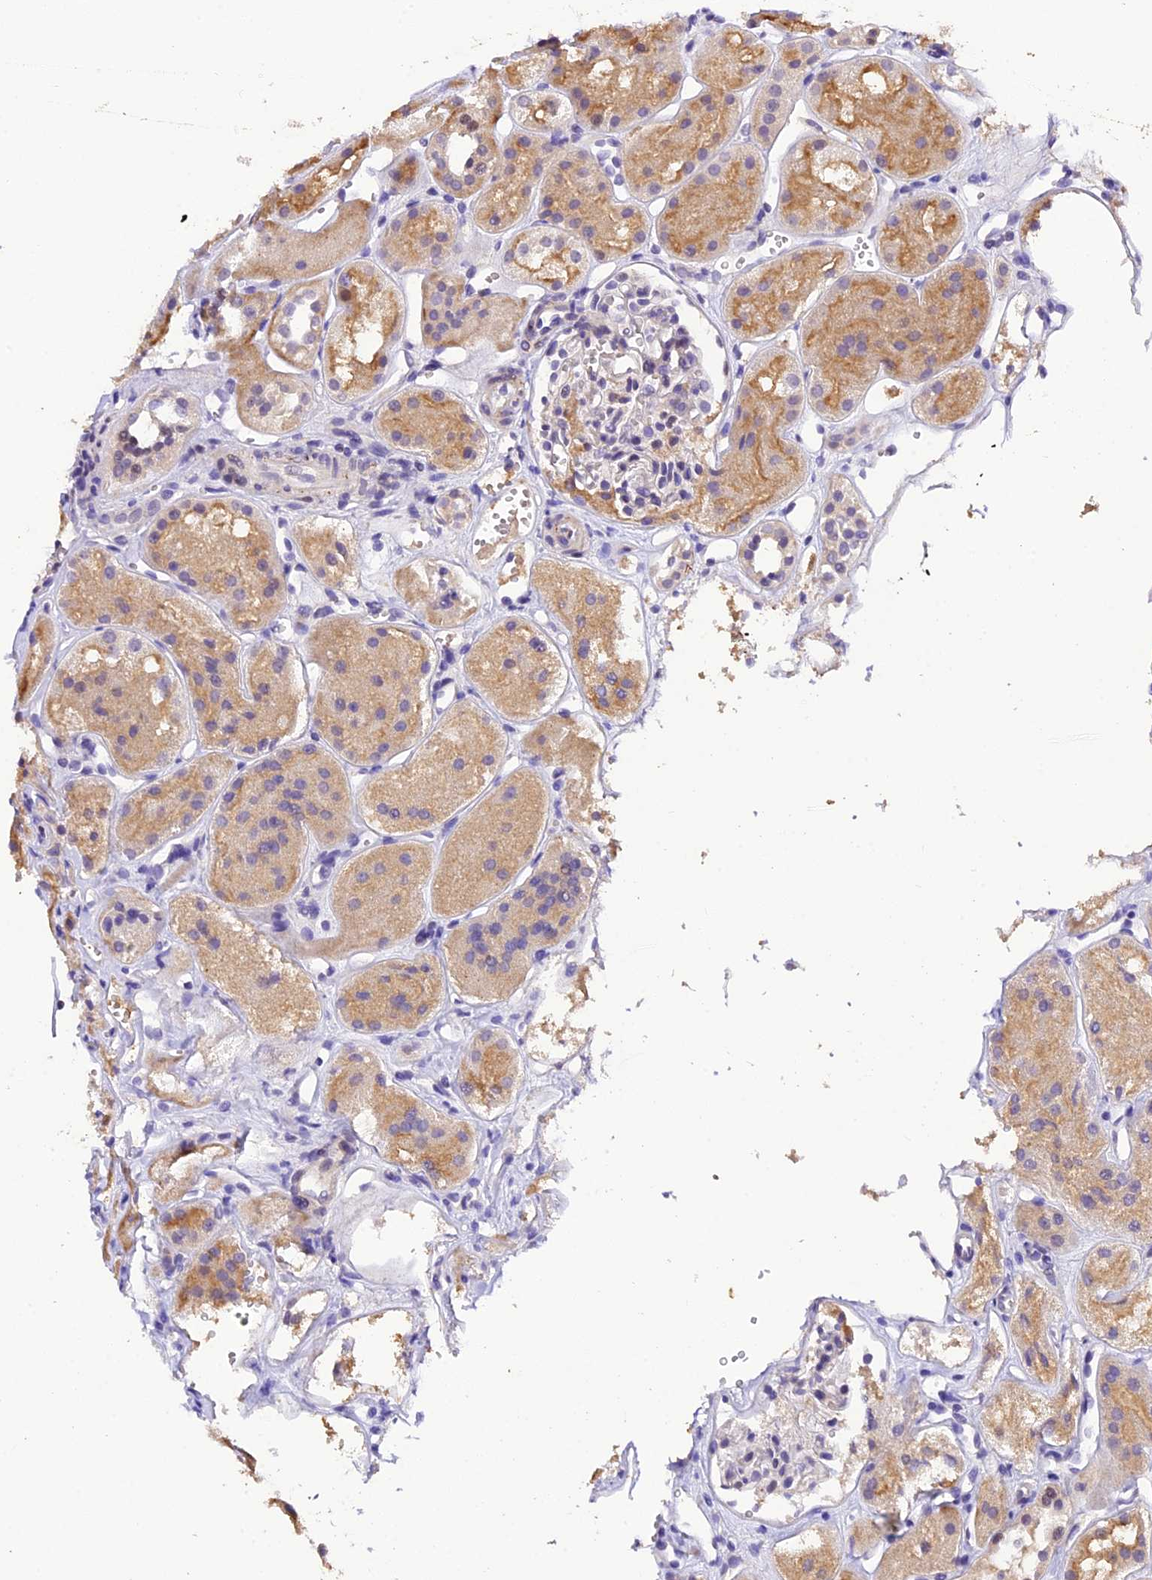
{"staining": {"intensity": "negative", "quantity": "none", "location": "none"}, "tissue": "kidney", "cell_type": "Cells in glomeruli", "image_type": "normal", "snomed": [{"axis": "morphology", "description": "Normal tissue, NOS"}, {"axis": "topography", "description": "Kidney"}], "caption": "IHC photomicrograph of benign kidney stained for a protein (brown), which displays no staining in cells in glomeruli.", "gene": "DGKH", "patient": {"sex": "male", "age": 16}}